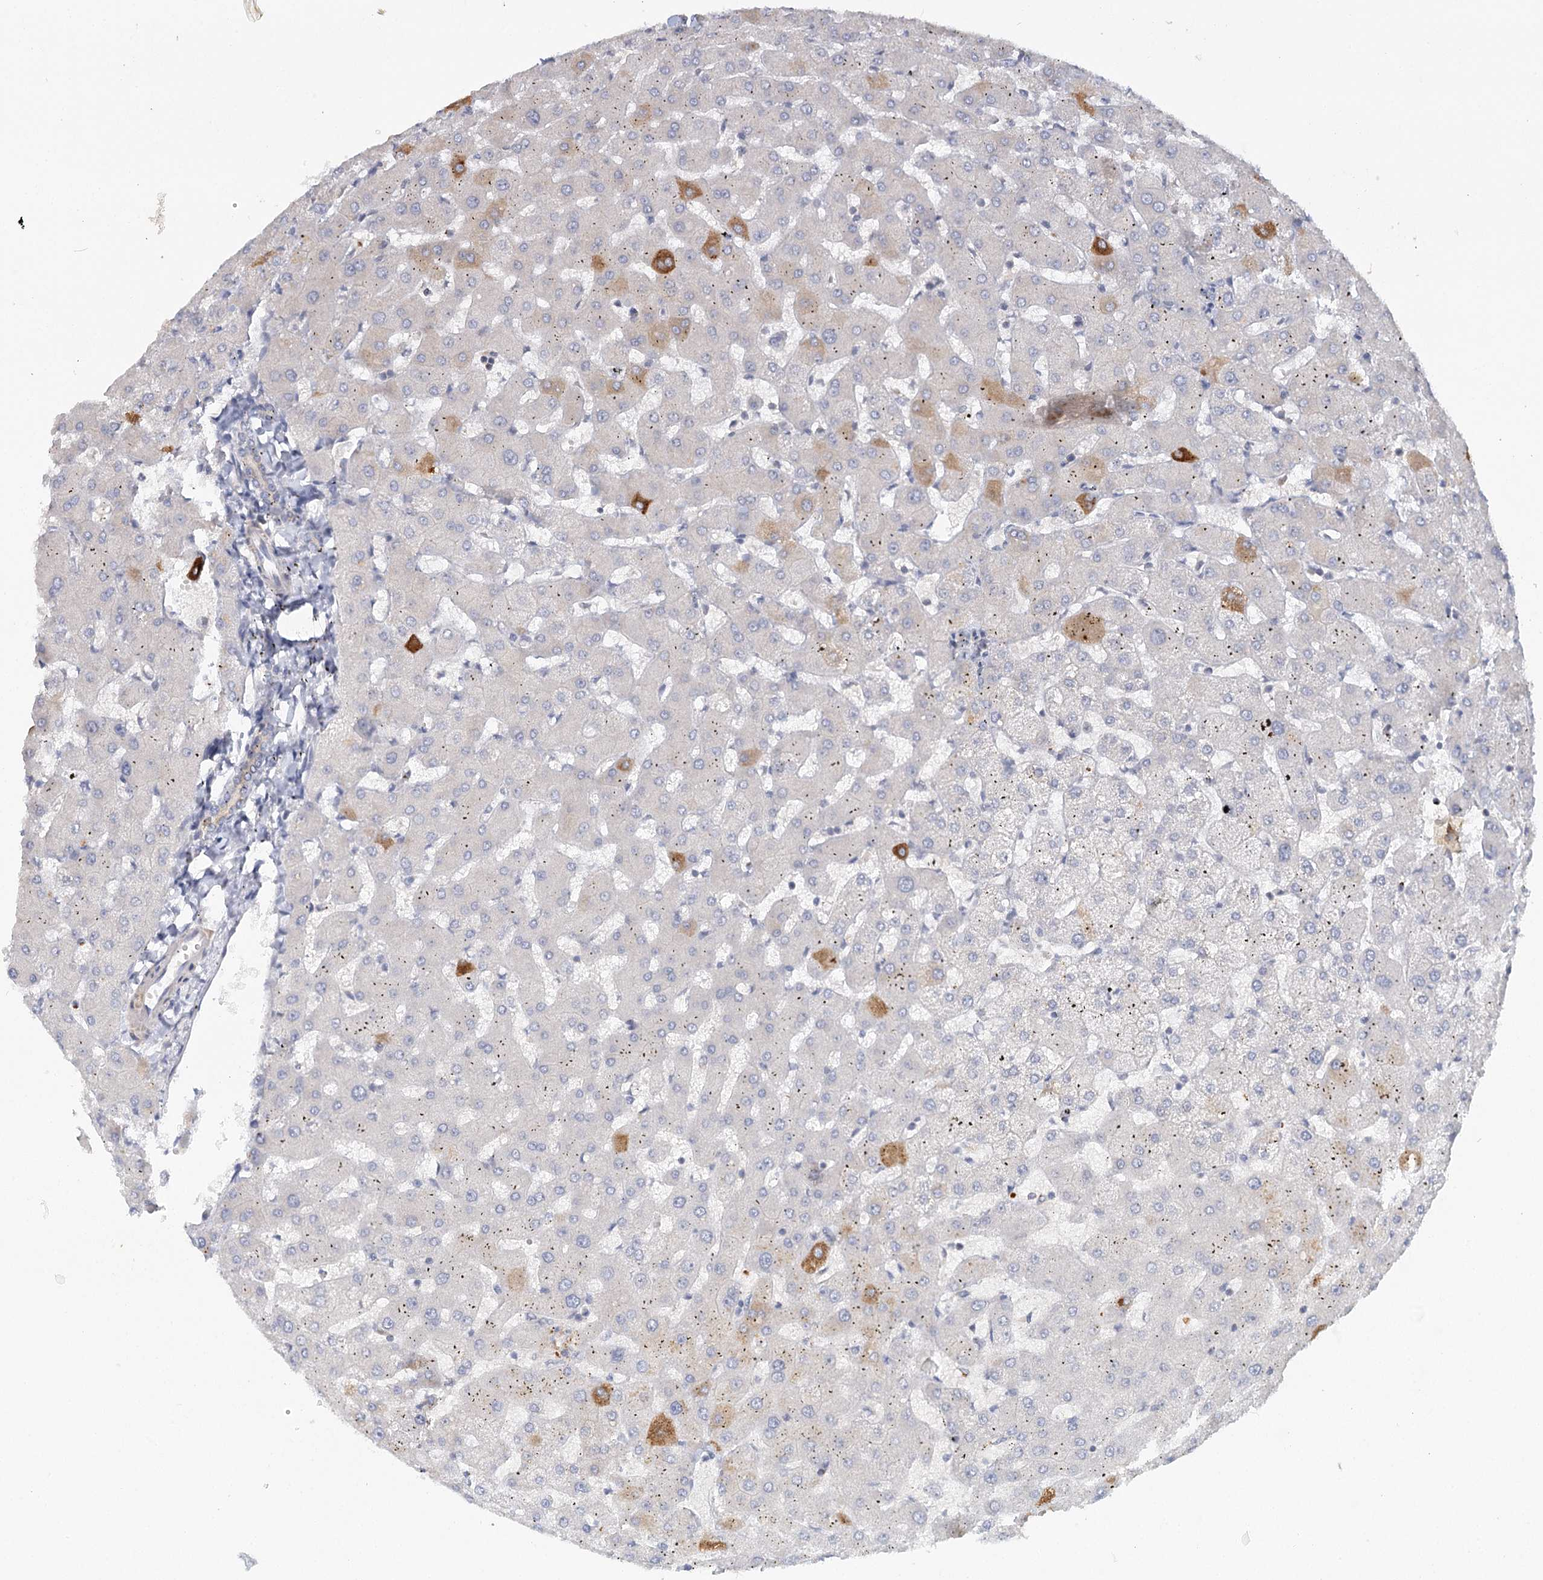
{"staining": {"intensity": "weak", "quantity": "<25%", "location": "cytoplasmic/membranous"}, "tissue": "liver", "cell_type": "Cholangiocytes", "image_type": "normal", "snomed": [{"axis": "morphology", "description": "Normal tissue, NOS"}, {"axis": "topography", "description": "Liver"}], "caption": "Immunohistochemistry (IHC) photomicrograph of normal human liver stained for a protein (brown), which shows no positivity in cholangiocytes. (Brightfield microscopy of DAB (3,3'-diaminobenzidine) IHC at high magnification).", "gene": "GPATCH11", "patient": {"sex": "female", "age": 63}}